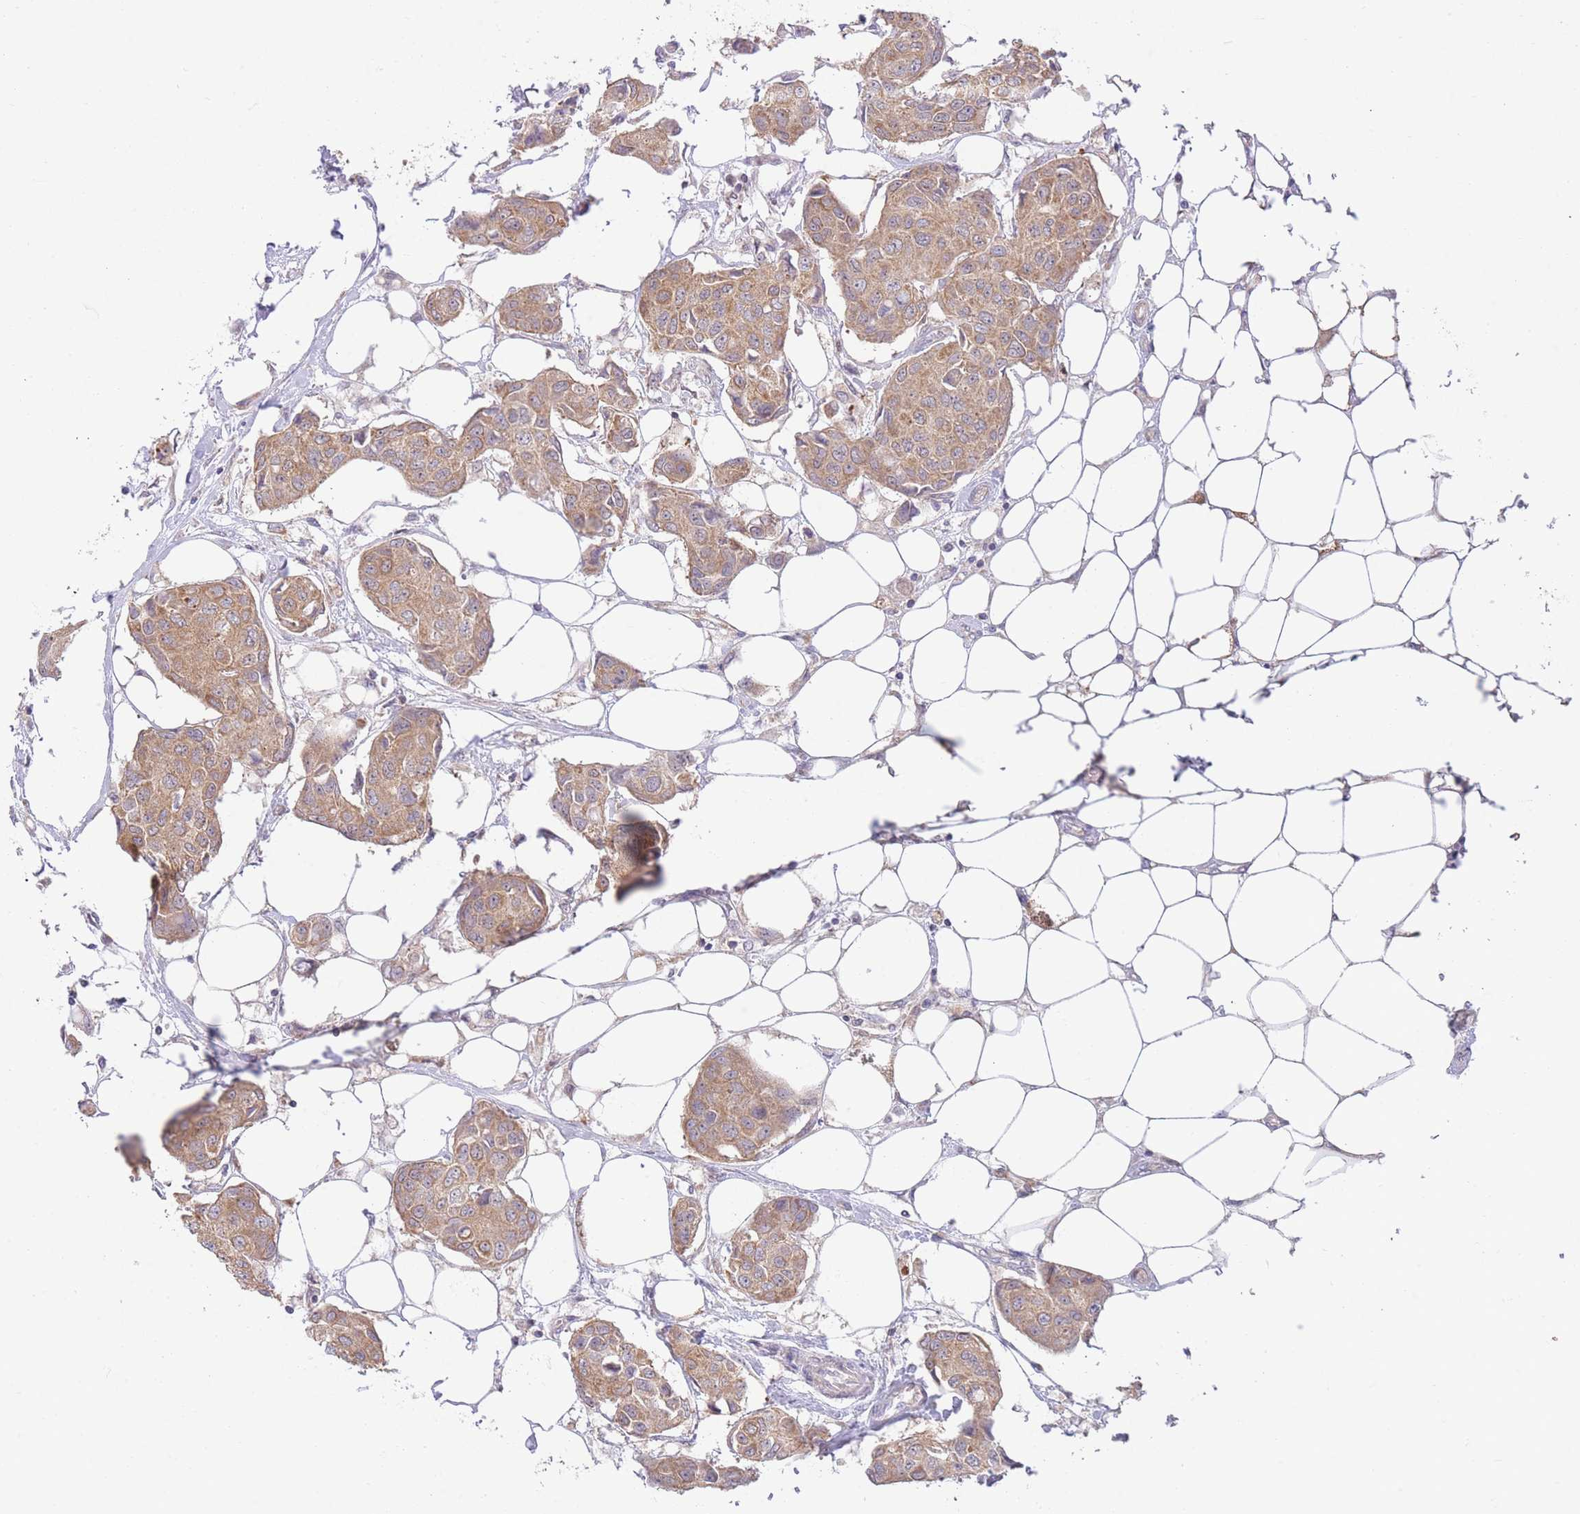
{"staining": {"intensity": "moderate", "quantity": ">75%", "location": "cytoplasmic/membranous"}, "tissue": "breast cancer", "cell_type": "Tumor cells", "image_type": "cancer", "snomed": [{"axis": "morphology", "description": "Duct carcinoma"}, {"axis": "topography", "description": "Breast"}, {"axis": "topography", "description": "Lymph node"}], "caption": "The micrograph shows immunohistochemical staining of breast intraductal carcinoma. There is moderate cytoplasmic/membranous positivity is appreciated in approximately >75% of tumor cells.", "gene": "BOLA2B", "patient": {"sex": "female", "age": 80}}